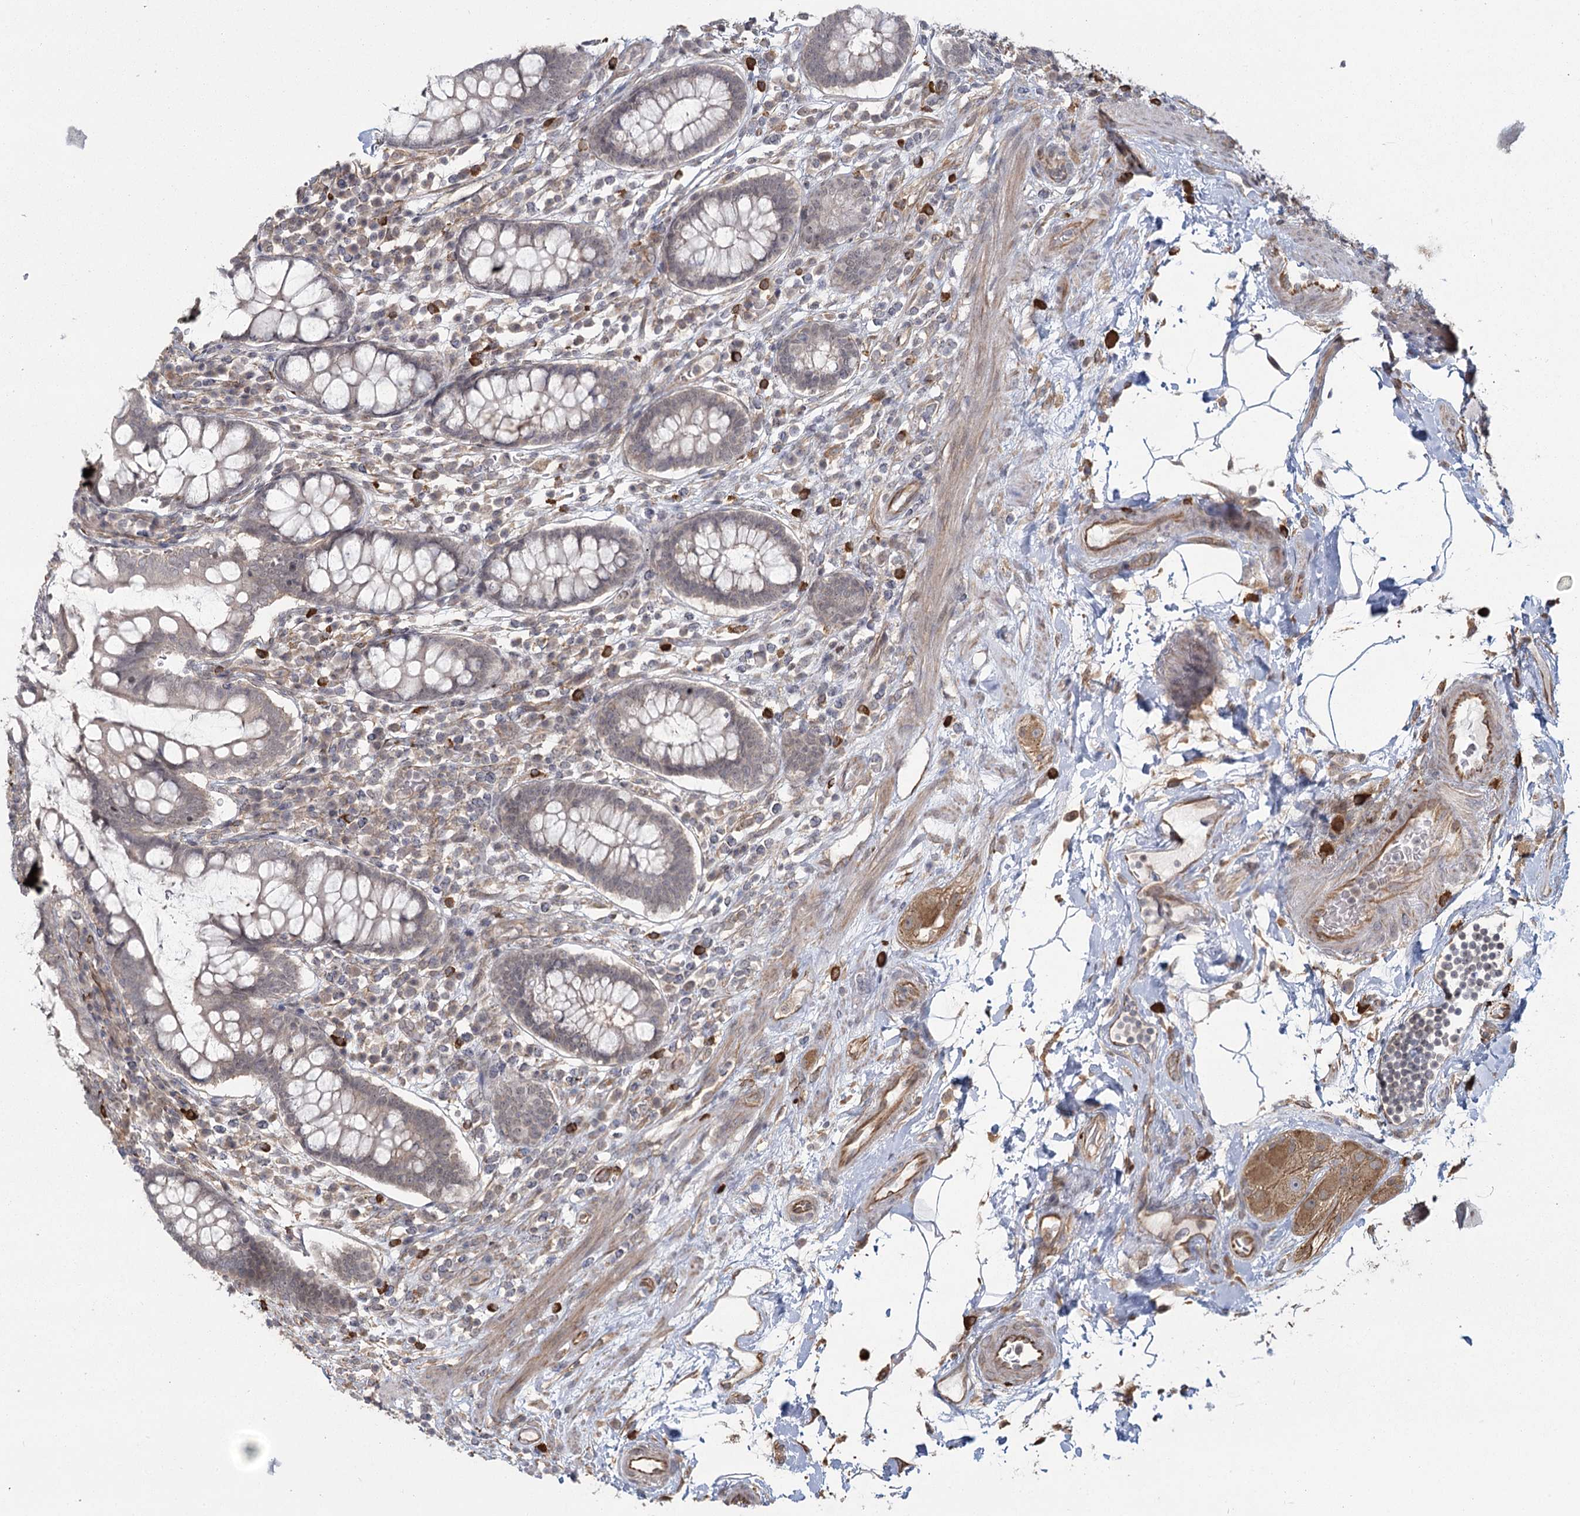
{"staining": {"intensity": "moderate", "quantity": "25%-75%", "location": "cytoplasmic/membranous"}, "tissue": "colon", "cell_type": "Endothelial cells", "image_type": "normal", "snomed": [{"axis": "morphology", "description": "Normal tissue, NOS"}, {"axis": "topography", "description": "Colon"}], "caption": "The micrograph shows immunohistochemical staining of normal colon. There is moderate cytoplasmic/membranous expression is appreciated in approximately 25%-75% of endothelial cells. The staining is performed using DAB brown chromogen to label protein expression. The nuclei are counter-stained blue using hematoxylin.", "gene": "AP2M1", "patient": {"sex": "female", "age": 79}}